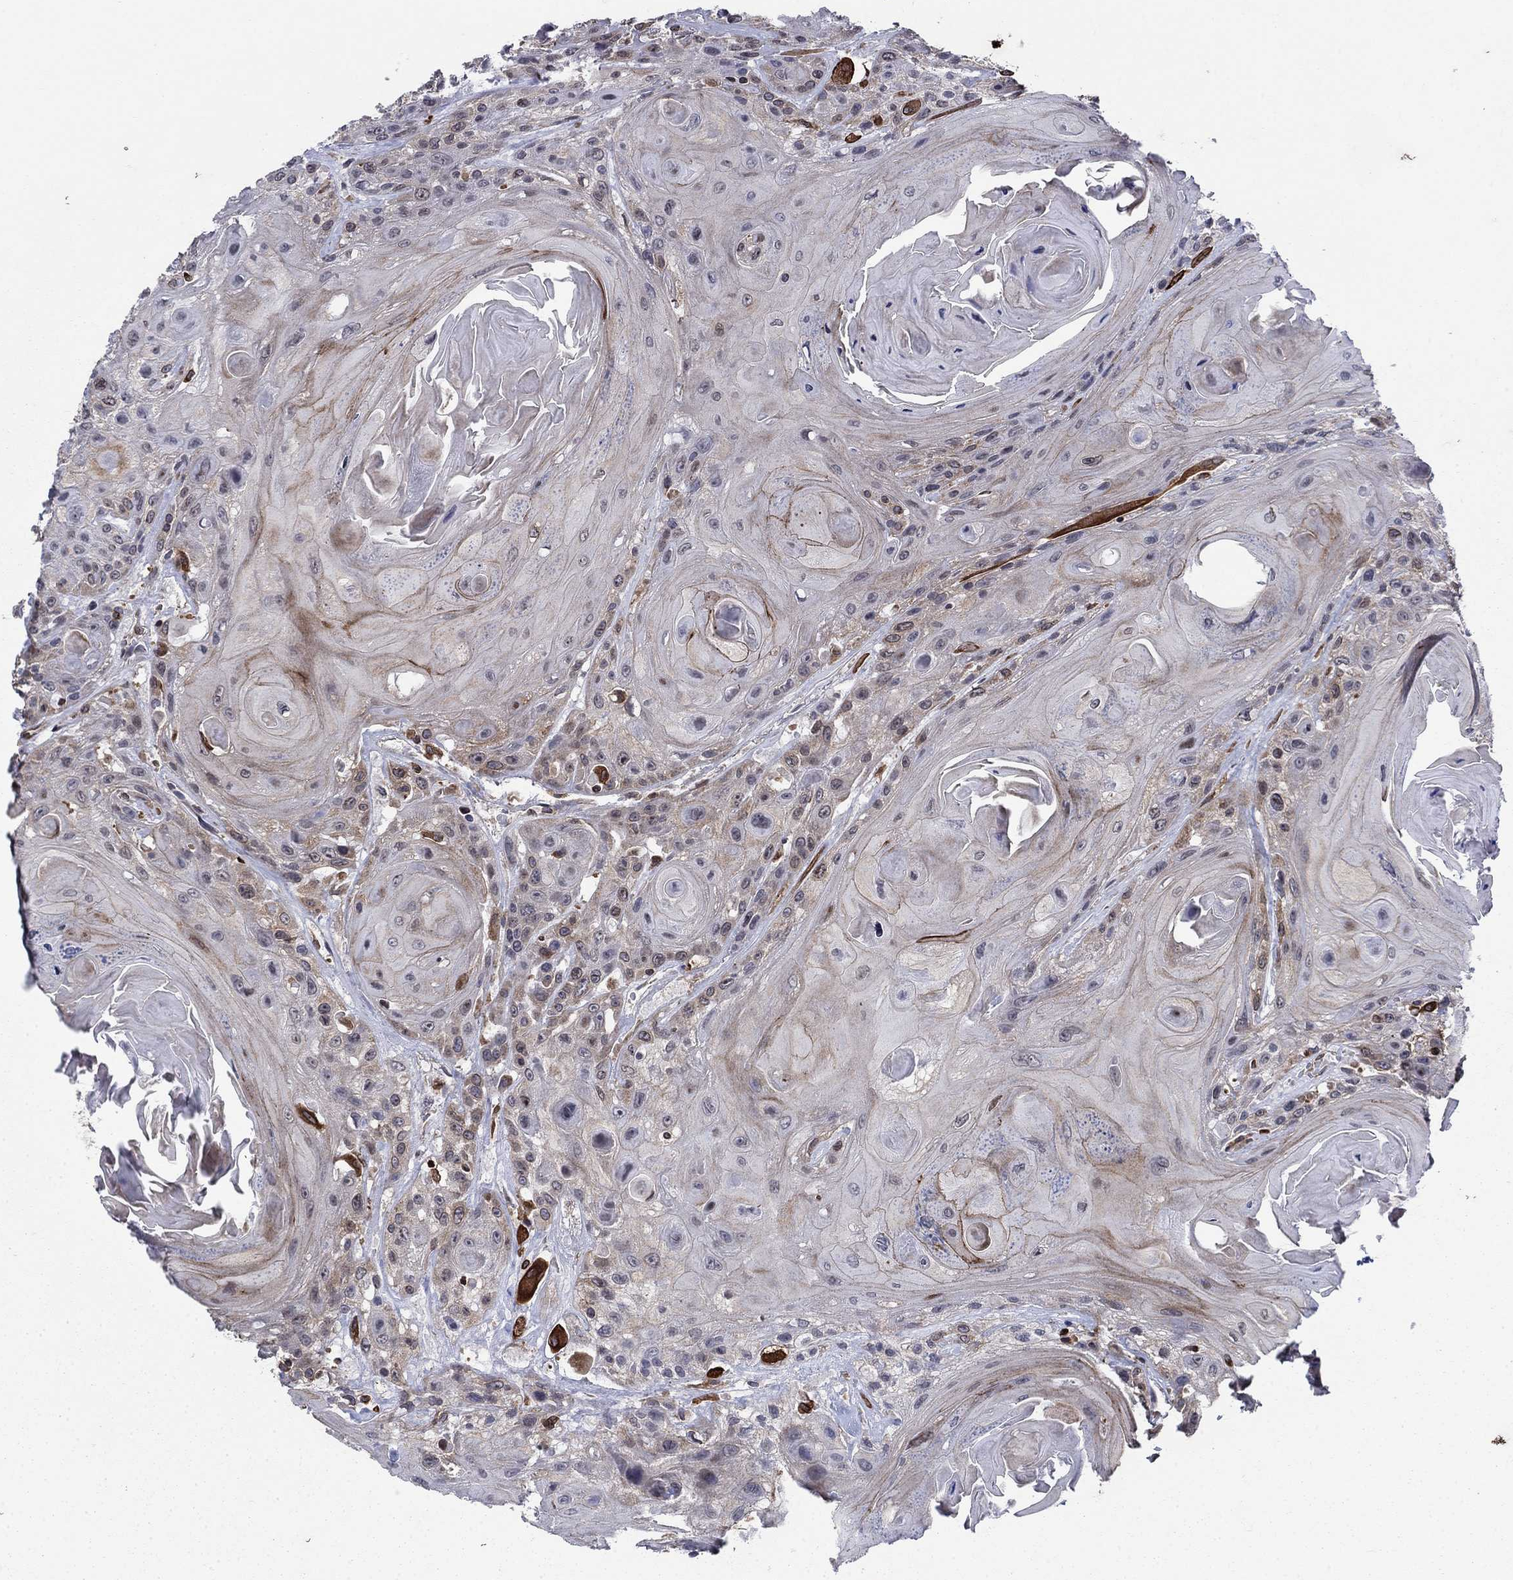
{"staining": {"intensity": "strong", "quantity": "<25%", "location": "cytoplasmic/membranous"}, "tissue": "head and neck cancer", "cell_type": "Tumor cells", "image_type": "cancer", "snomed": [{"axis": "morphology", "description": "Squamous cell carcinoma, NOS"}, {"axis": "topography", "description": "Head-Neck"}], "caption": "Immunohistochemical staining of human head and neck squamous cell carcinoma shows strong cytoplasmic/membranous protein staining in about <25% of tumor cells.", "gene": "DHRS7", "patient": {"sex": "female", "age": 59}}